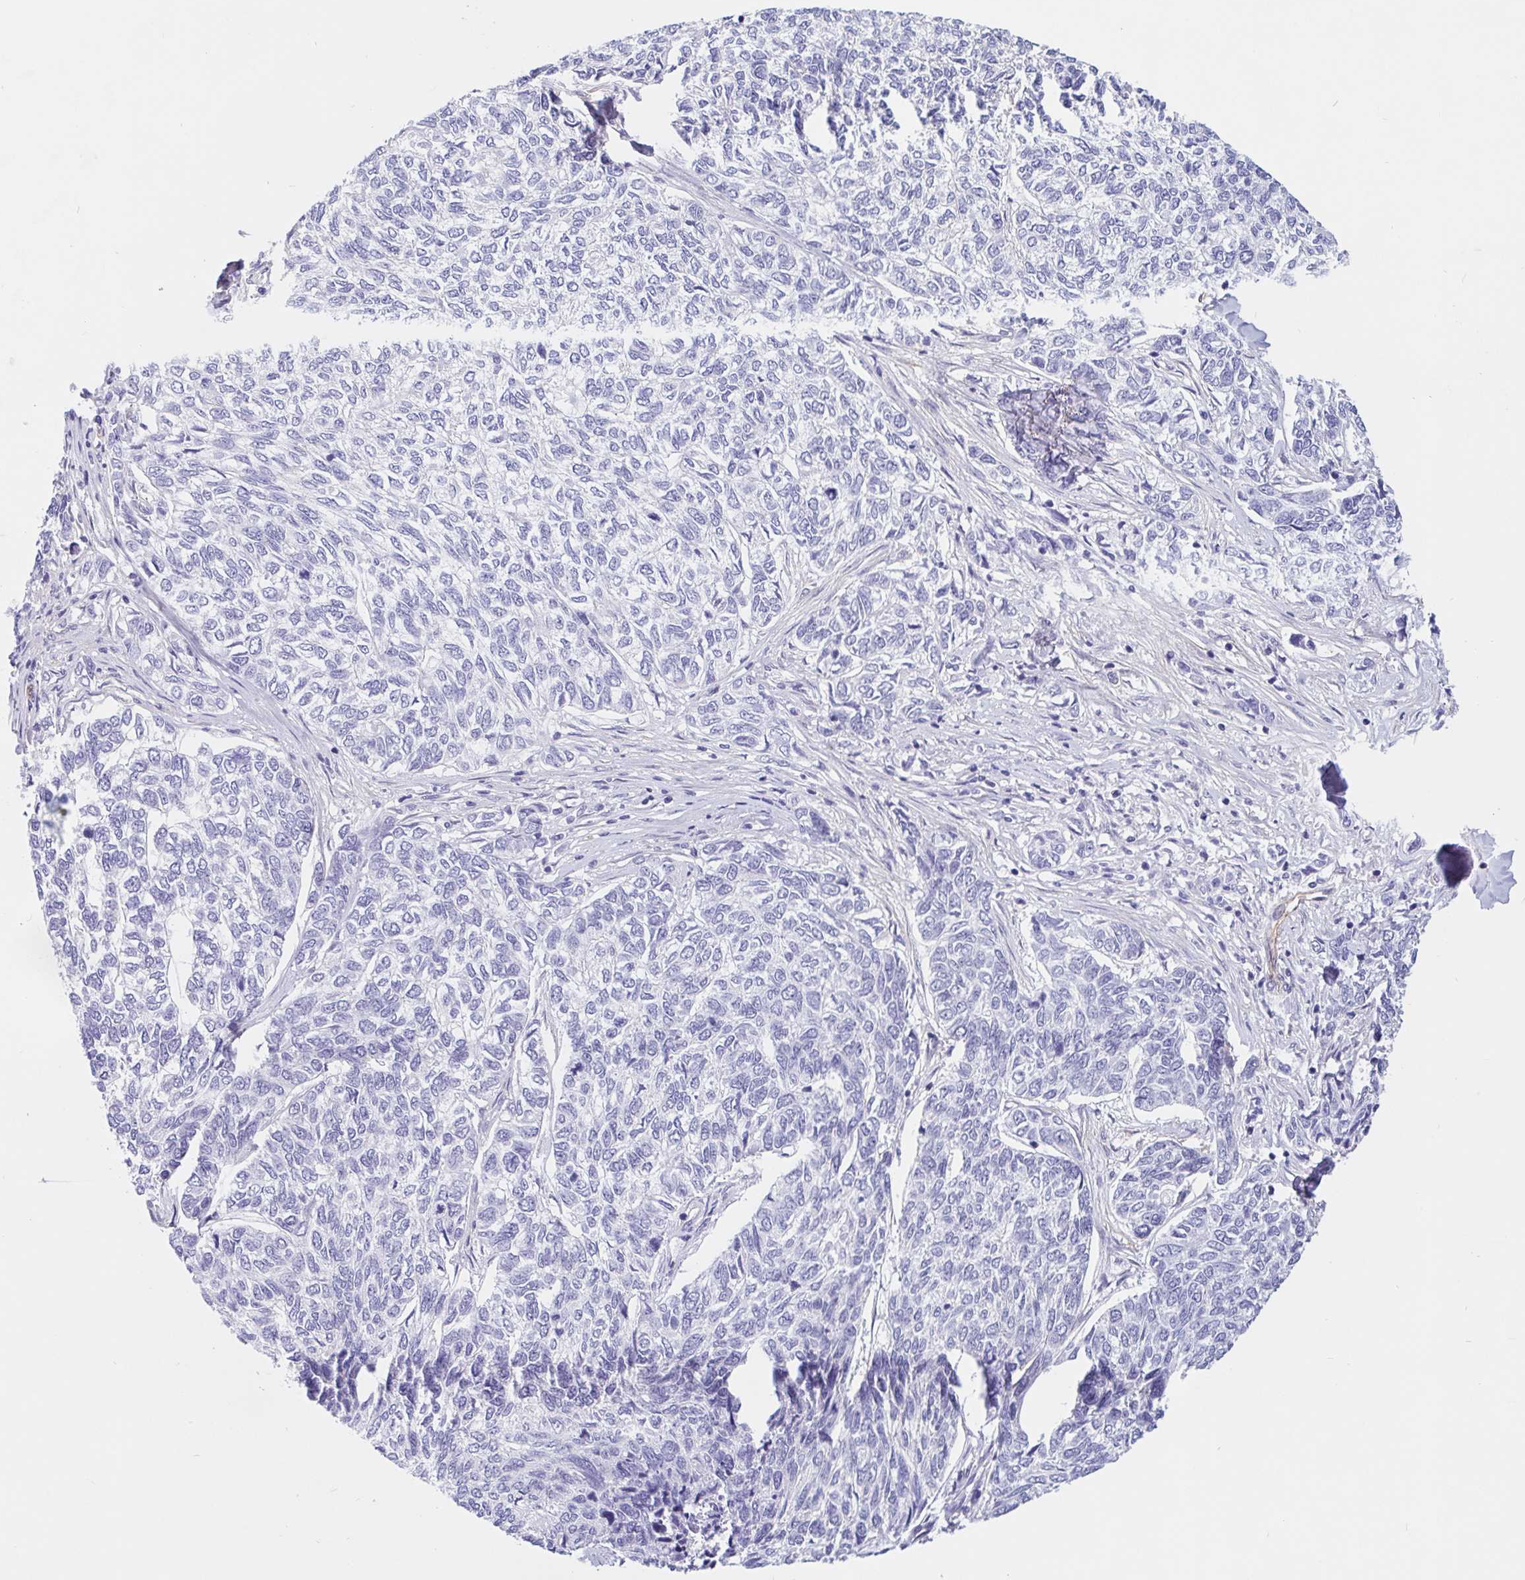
{"staining": {"intensity": "negative", "quantity": "none", "location": "none"}, "tissue": "skin cancer", "cell_type": "Tumor cells", "image_type": "cancer", "snomed": [{"axis": "morphology", "description": "Basal cell carcinoma"}, {"axis": "topography", "description": "Skin"}], "caption": "DAB (3,3'-diaminobenzidine) immunohistochemical staining of human skin basal cell carcinoma displays no significant staining in tumor cells.", "gene": "LIMCH1", "patient": {"sex": "female", "age": 65}}